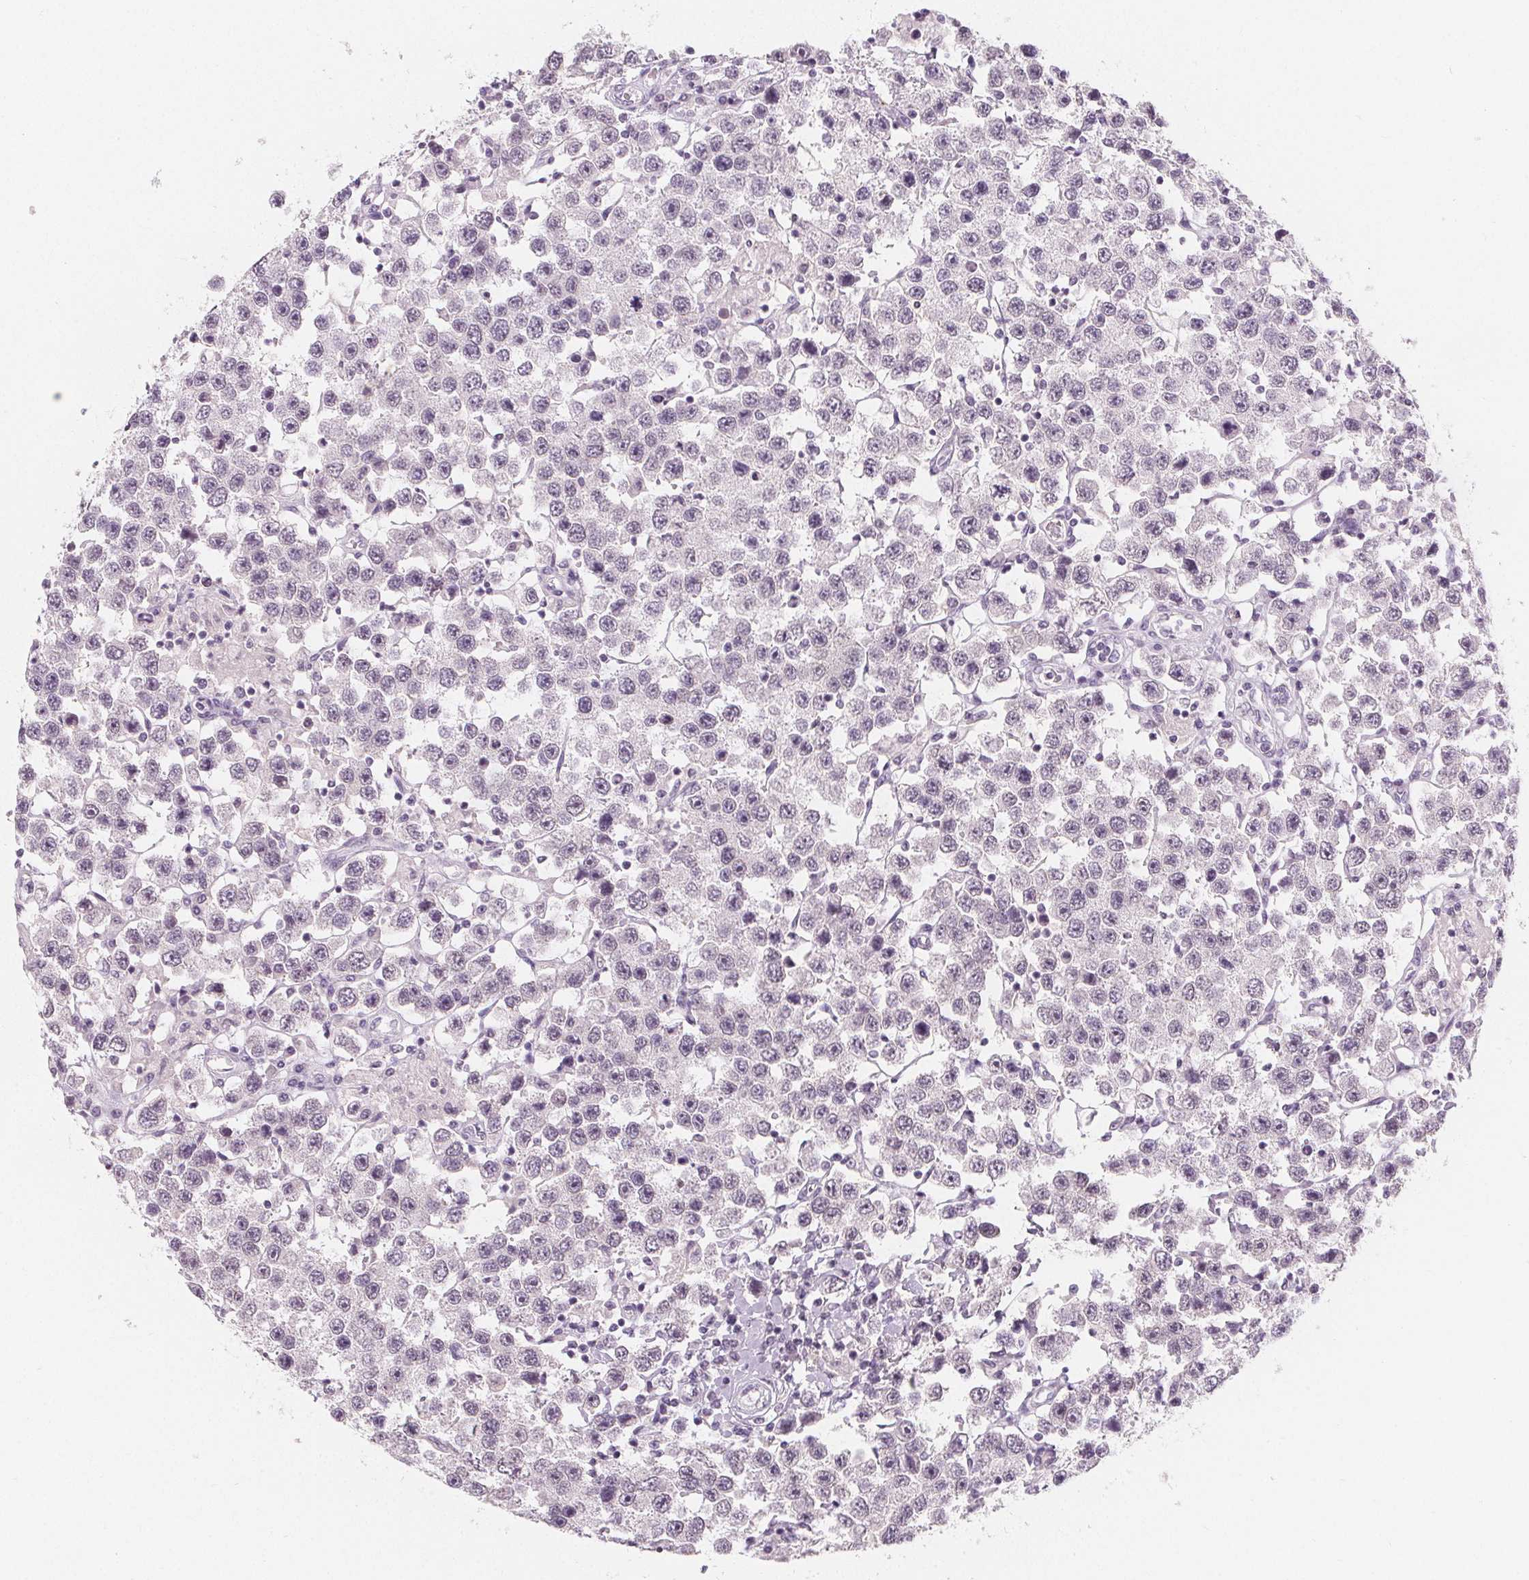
{"staining": {"intensity": "negative", "quantity": "none", "location": "none"}, "tissue": "testis cancer", "cell_type": "Tumor cells", "image_type": "cancer", "snomed": [{"axis": "morphology", "description": "Seminoma, NOS"}, {"axis": "topography", "description": "Testis"}], "caption": "Protein analysis of testis seminoma shows no significant expression in tumor cells. The staining was performed using DAB to visualize the protein expression in brown, while the nuclei were stained in blue with hematoxylin (Magnification: 20x).", "gene": "DBX2", "patient": {"sex": "male", "age": 45}}